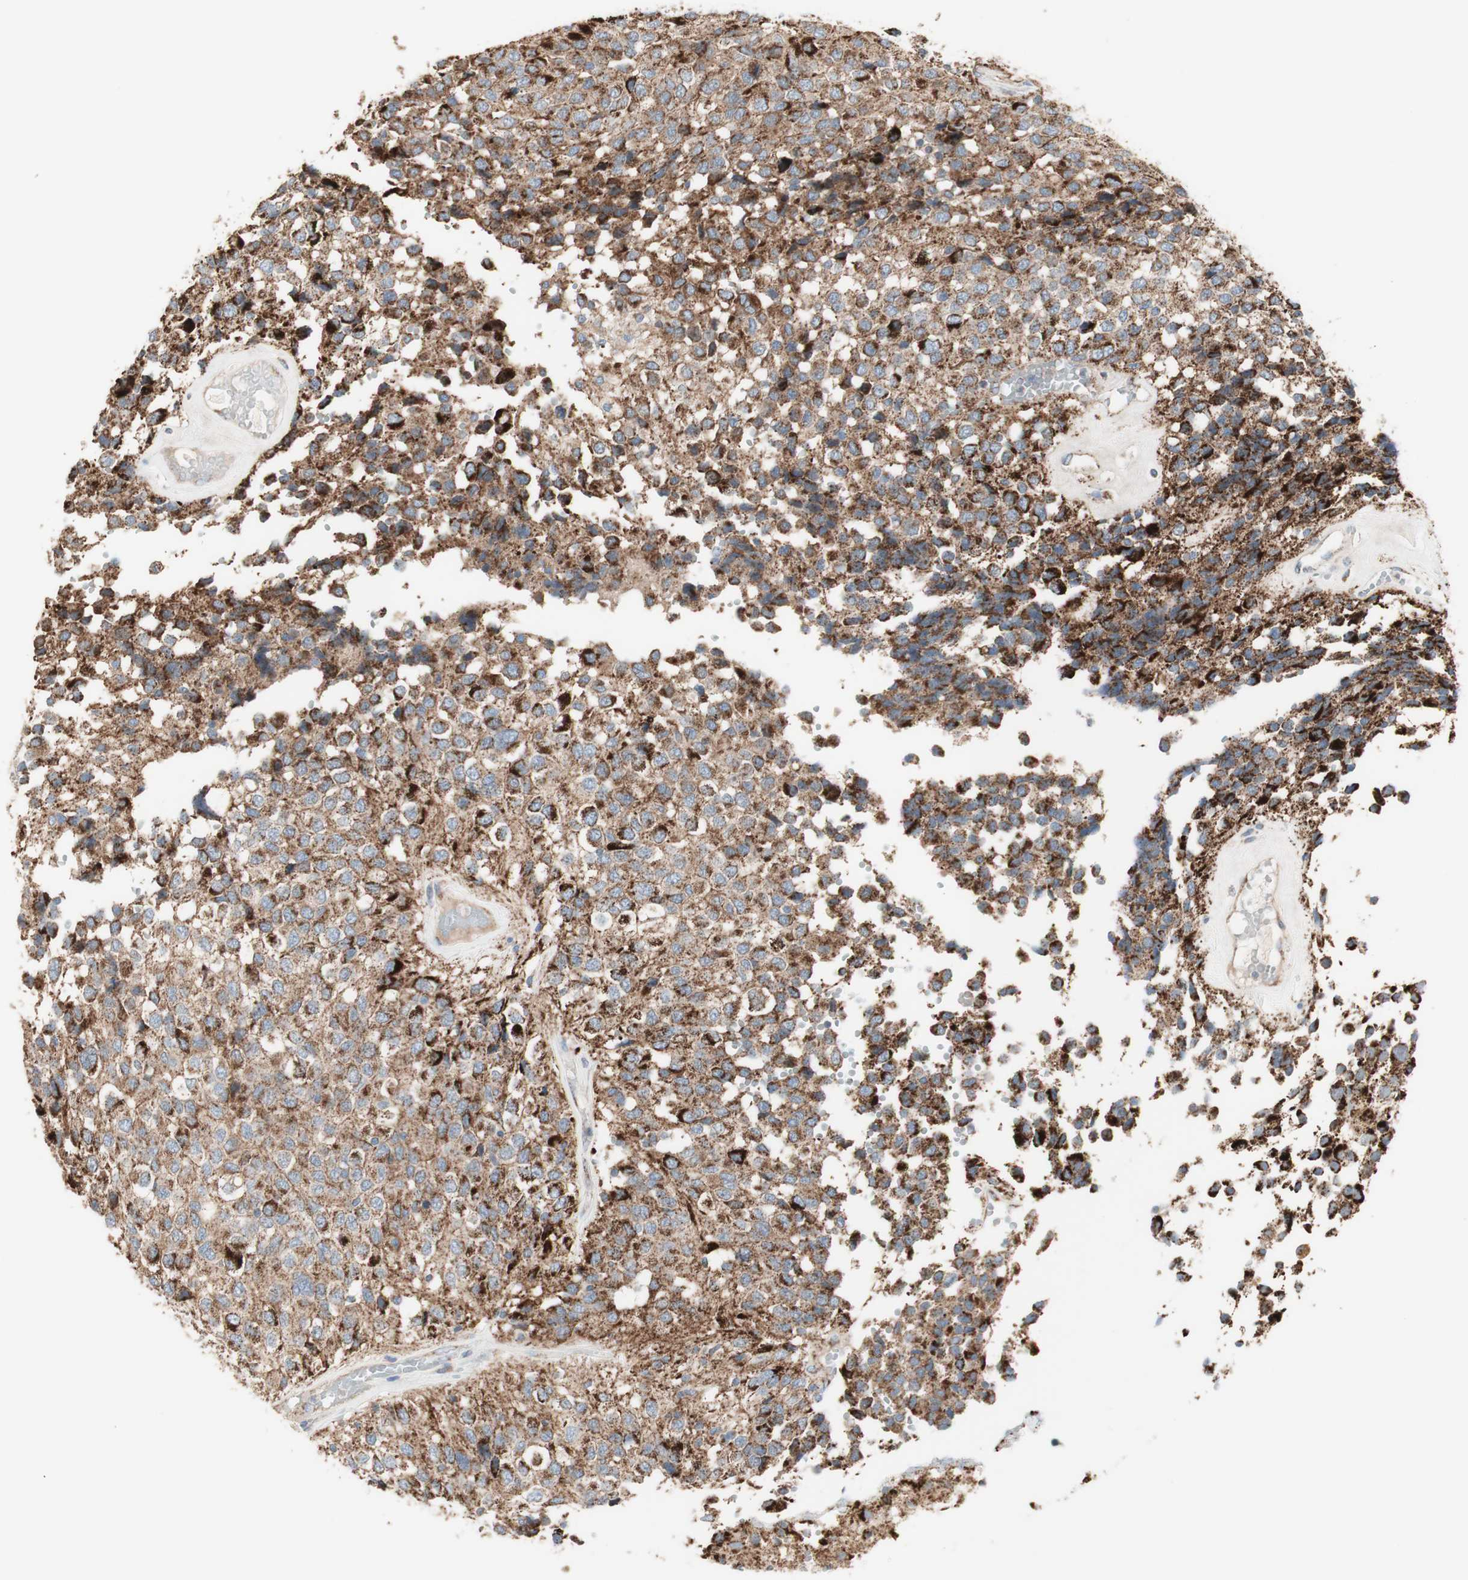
{"staining": {"intensity": "strong", "quantity": "<25%", "location": "cytoplasmic/membranous"}, "tissue": "glioma", "cell_type": "Tumor cells", "image_type": "cancer", "snomed": [{"axis": "morphology", "description": "Glioma, malignant, High grade"}, {"axis": "topography", "description": "Brain"}], "caption": "Immunohistochemical staining of human glioma demonstrates medium levels of strong cytoplasmic/membranous protein expression in about <25% of tumor cells.", "gene": "C3orf52", "patient": {"sex": "male", "age": 32}}